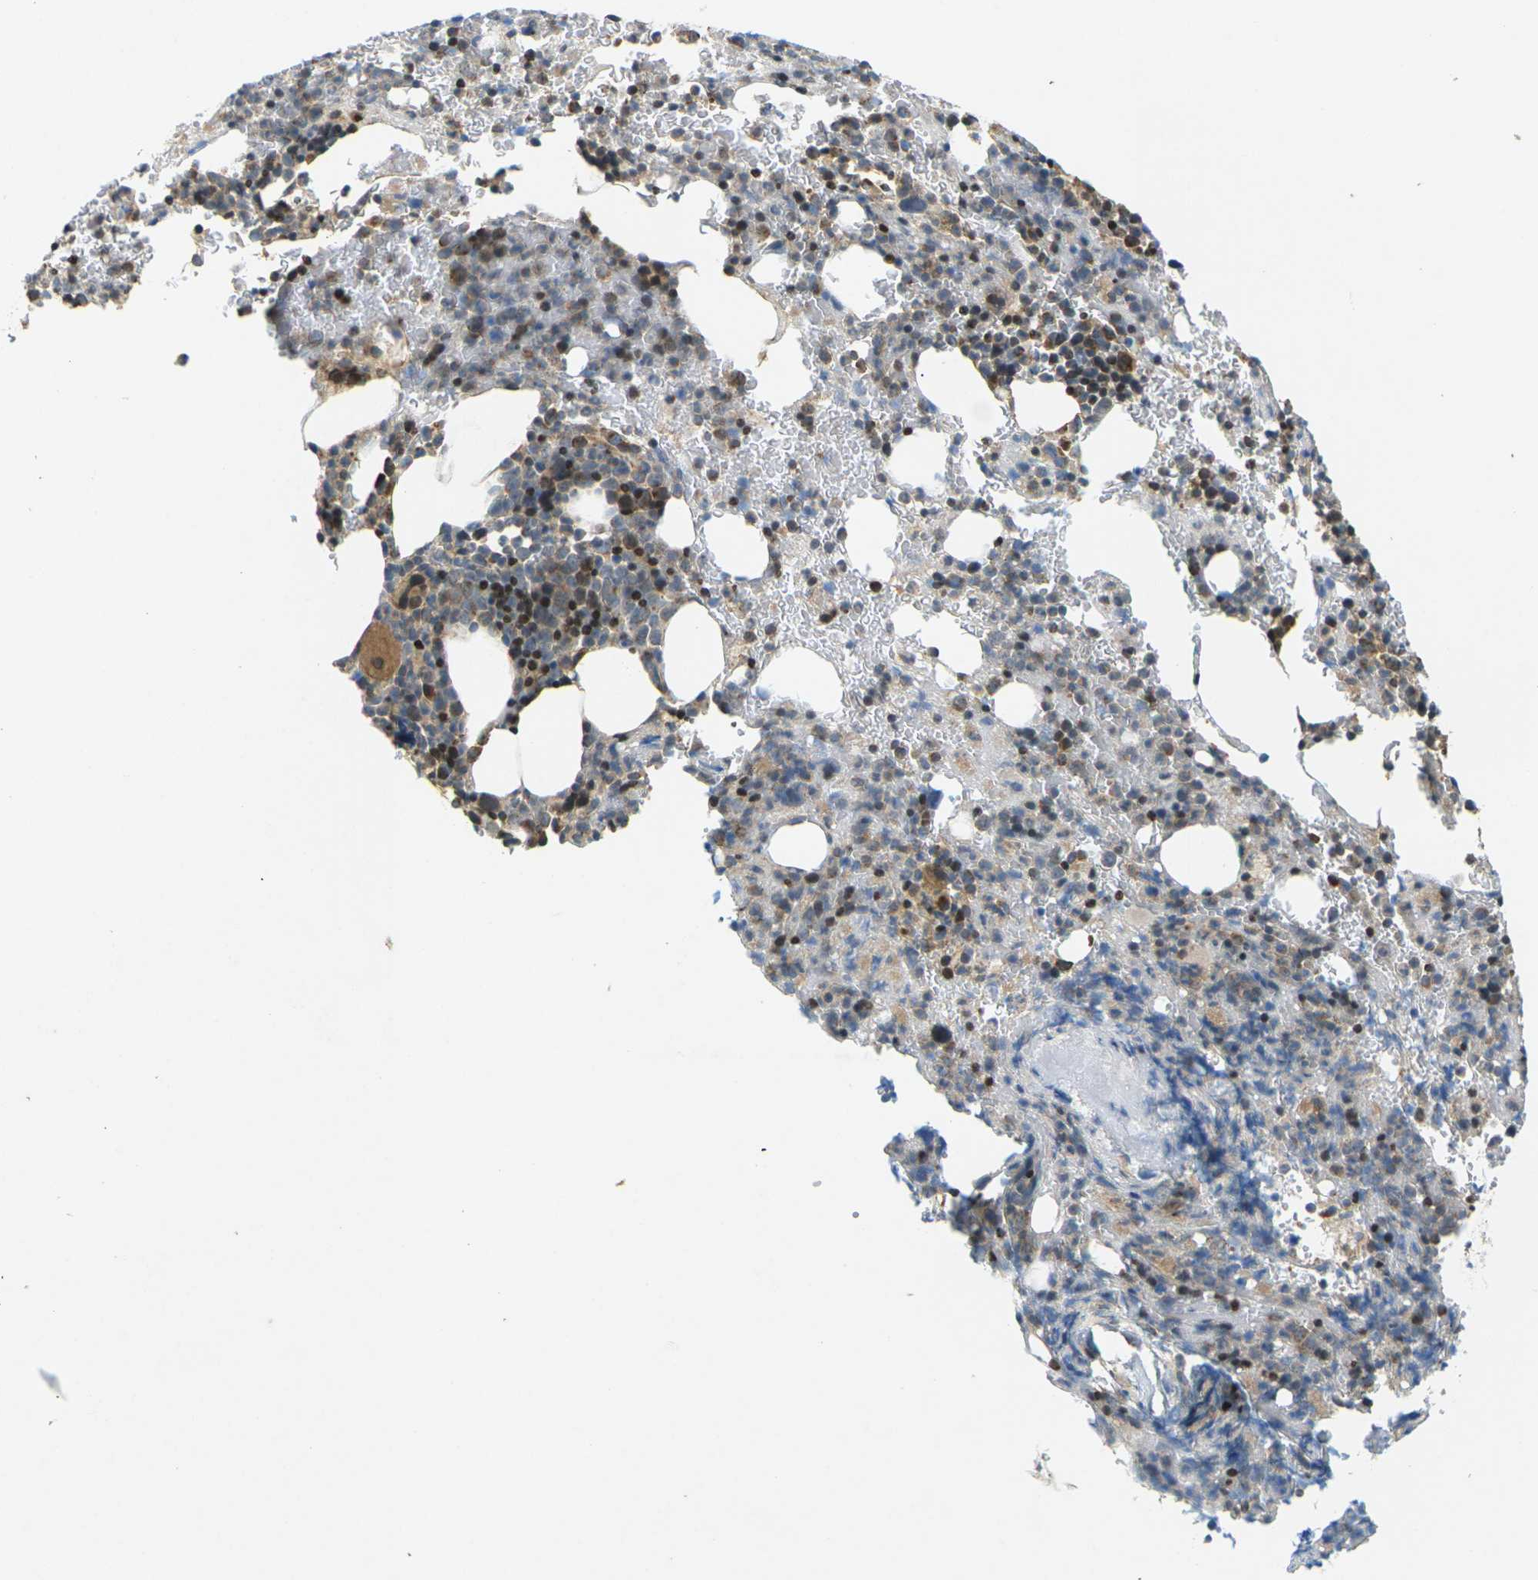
{"staining": {"intensity": "moderate", "quantity": "25%-75%", "location": "cytoplasmic/membranous"}, "tissue": "bone marrow", "cell_type": "Hematopoietic cells", "image_type": "normal", "snomed": [{"axis": "morphology", "description": "Normal tissue, NOS"}, {"axis": "morphology", "description": "Inflammation, NOS"}, {"axis": "topography", "description": "Bone marrow"}], "caption": "Moderate cytoplasmic/membranous positivity is seen in approximately 25%-75% of hematopoietic cells in normal bone marrow. (Stains: DAB (3,3'-diaminobenzidine) in brown, nuclei in blue, Microscopy: brightfield microscopy at high magnification).", "gene": "KSR1", "patient": {"sex": "male", "age": 72}}